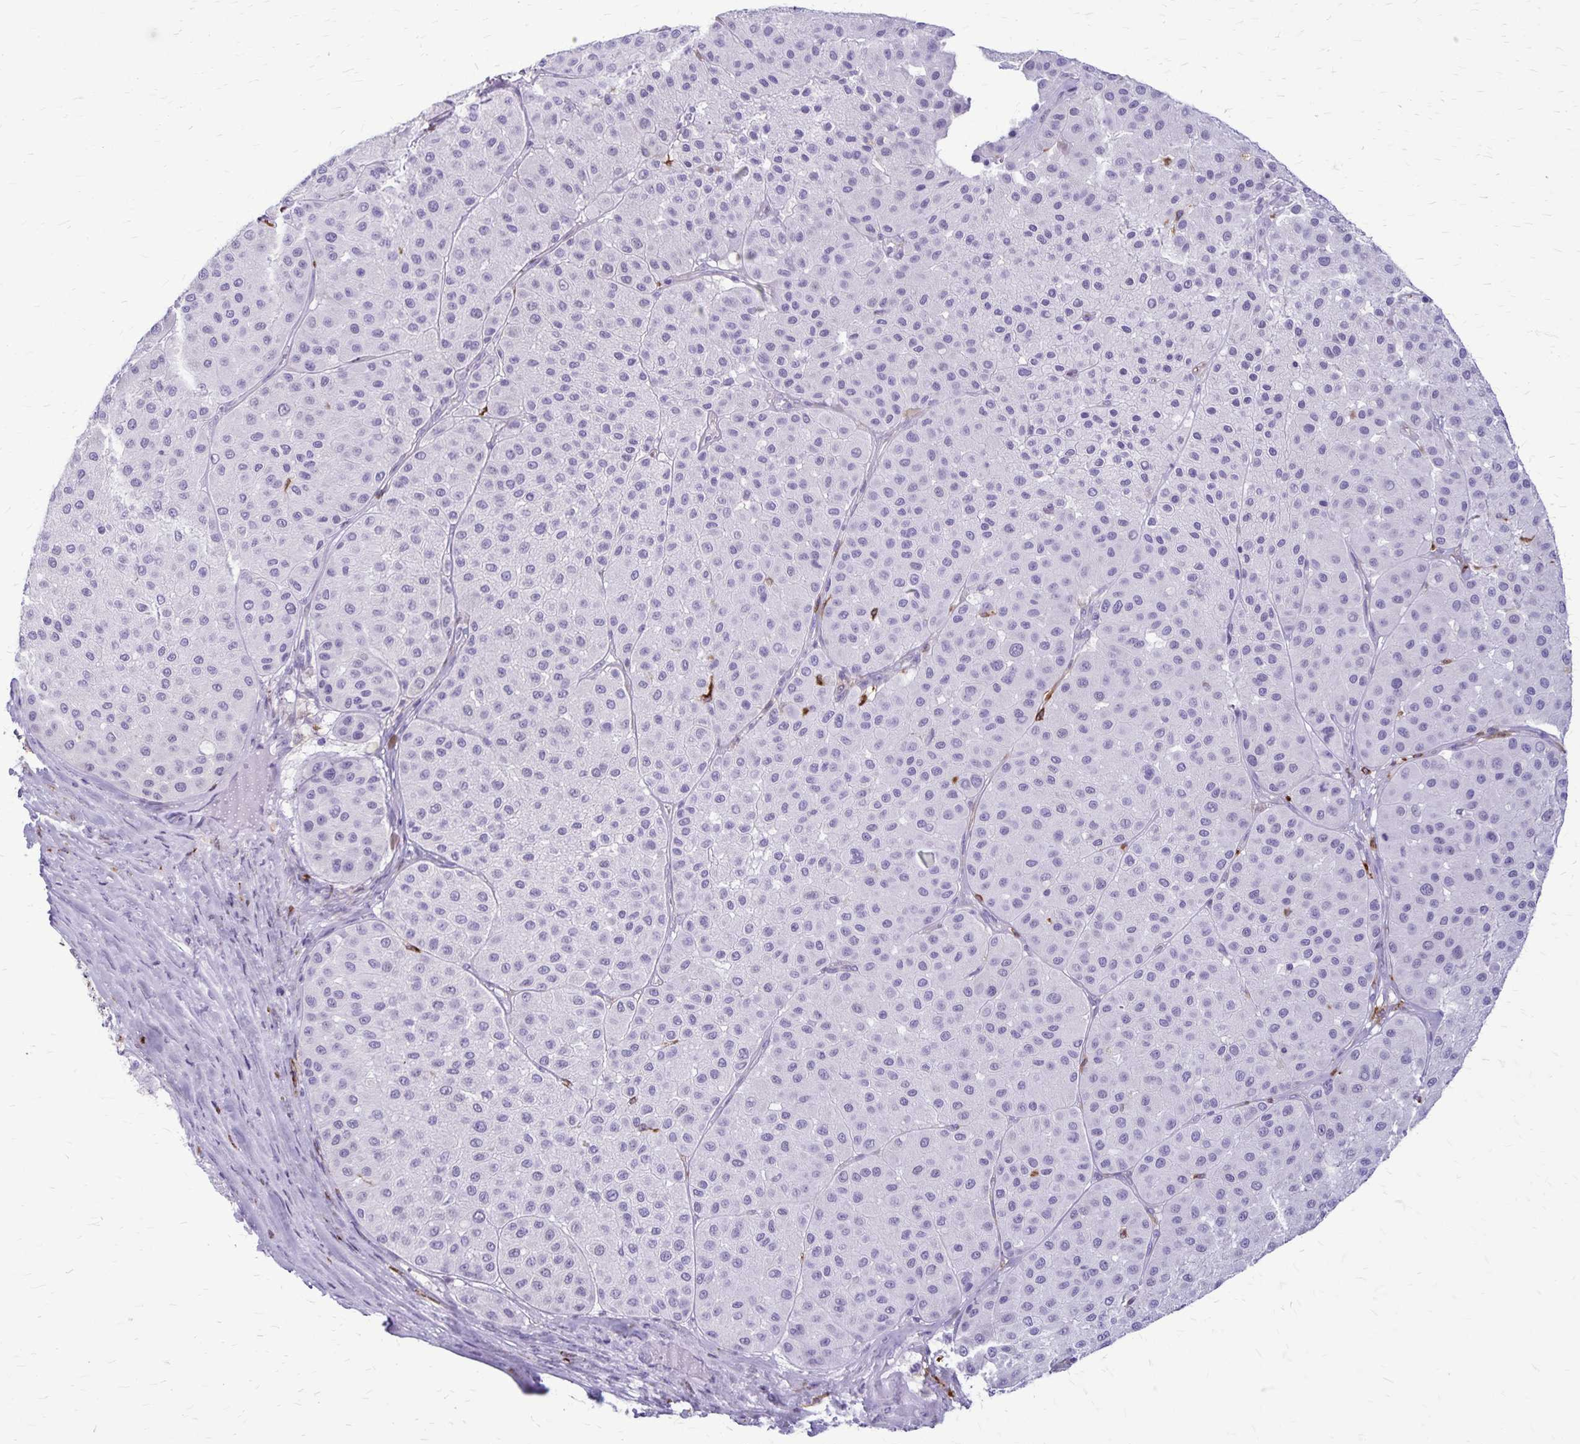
{"staining": {"intensity": "negative", "quantity": "none", "location": "none"}, "tissue": "melanoma", "cell_type": "Tumor cells", "image_type": "cancer", "snomed": [{"axis": "morphology", "description": "Malignant melanoma, Metastatic site"}, {"axis": "topography", "description": "Smooth muscle"}], "caption": "Malignant melanoma (metastatic site) was stained to show a protein in brown. There is no significant expression in tumor cells.", "gene": "RTN1", "patient": {"sex": "male", "age": 41}}